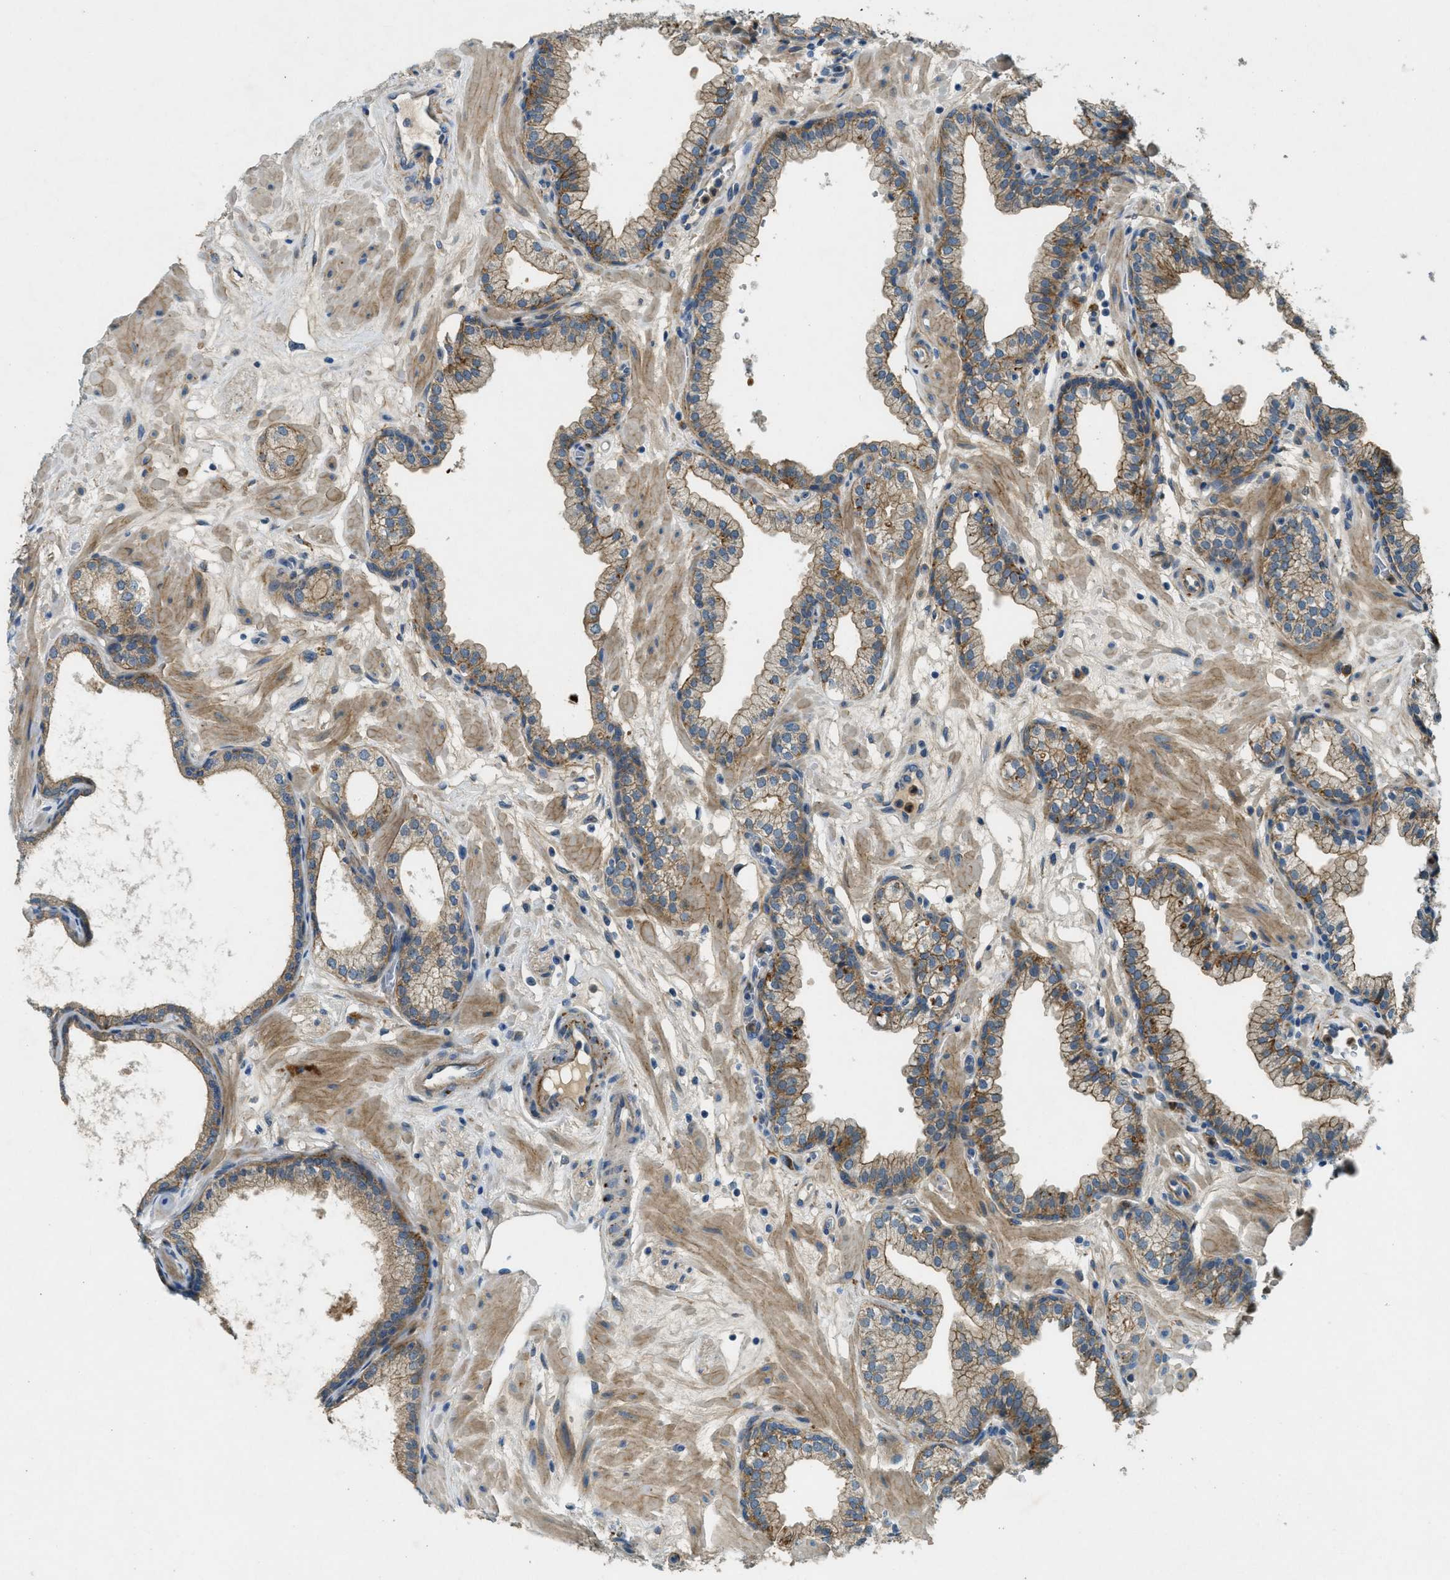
{"staining": {"intensity": "moderate", "quantity": "25%-75%", "location": "cytoplasmic/membranous"}, "tissue": "prostate", "cell_type": "Glandular cells", "image_type": "normal", "snomed": [{"axis": "morphology", "description": "Normal tissue, NOS"}, {"axis": "morphology", "description": "Urothelial carcinoma, Low grade"}, {"axis": "topography", "description": "Urinary bladder"}, {"axis": "topography", "description": "Prostate"}], "caption": "Immunohistochemical staining of normal human prostate shows medium levels of moderate cytoplasmic/membranous staining in approximately 25%-75% of glandular cells. Ihc stains the protein of interest in brown and the nuclei are stained blue.", "gene": "SNX14", "patient": {"sex": "male", "age": 60}}